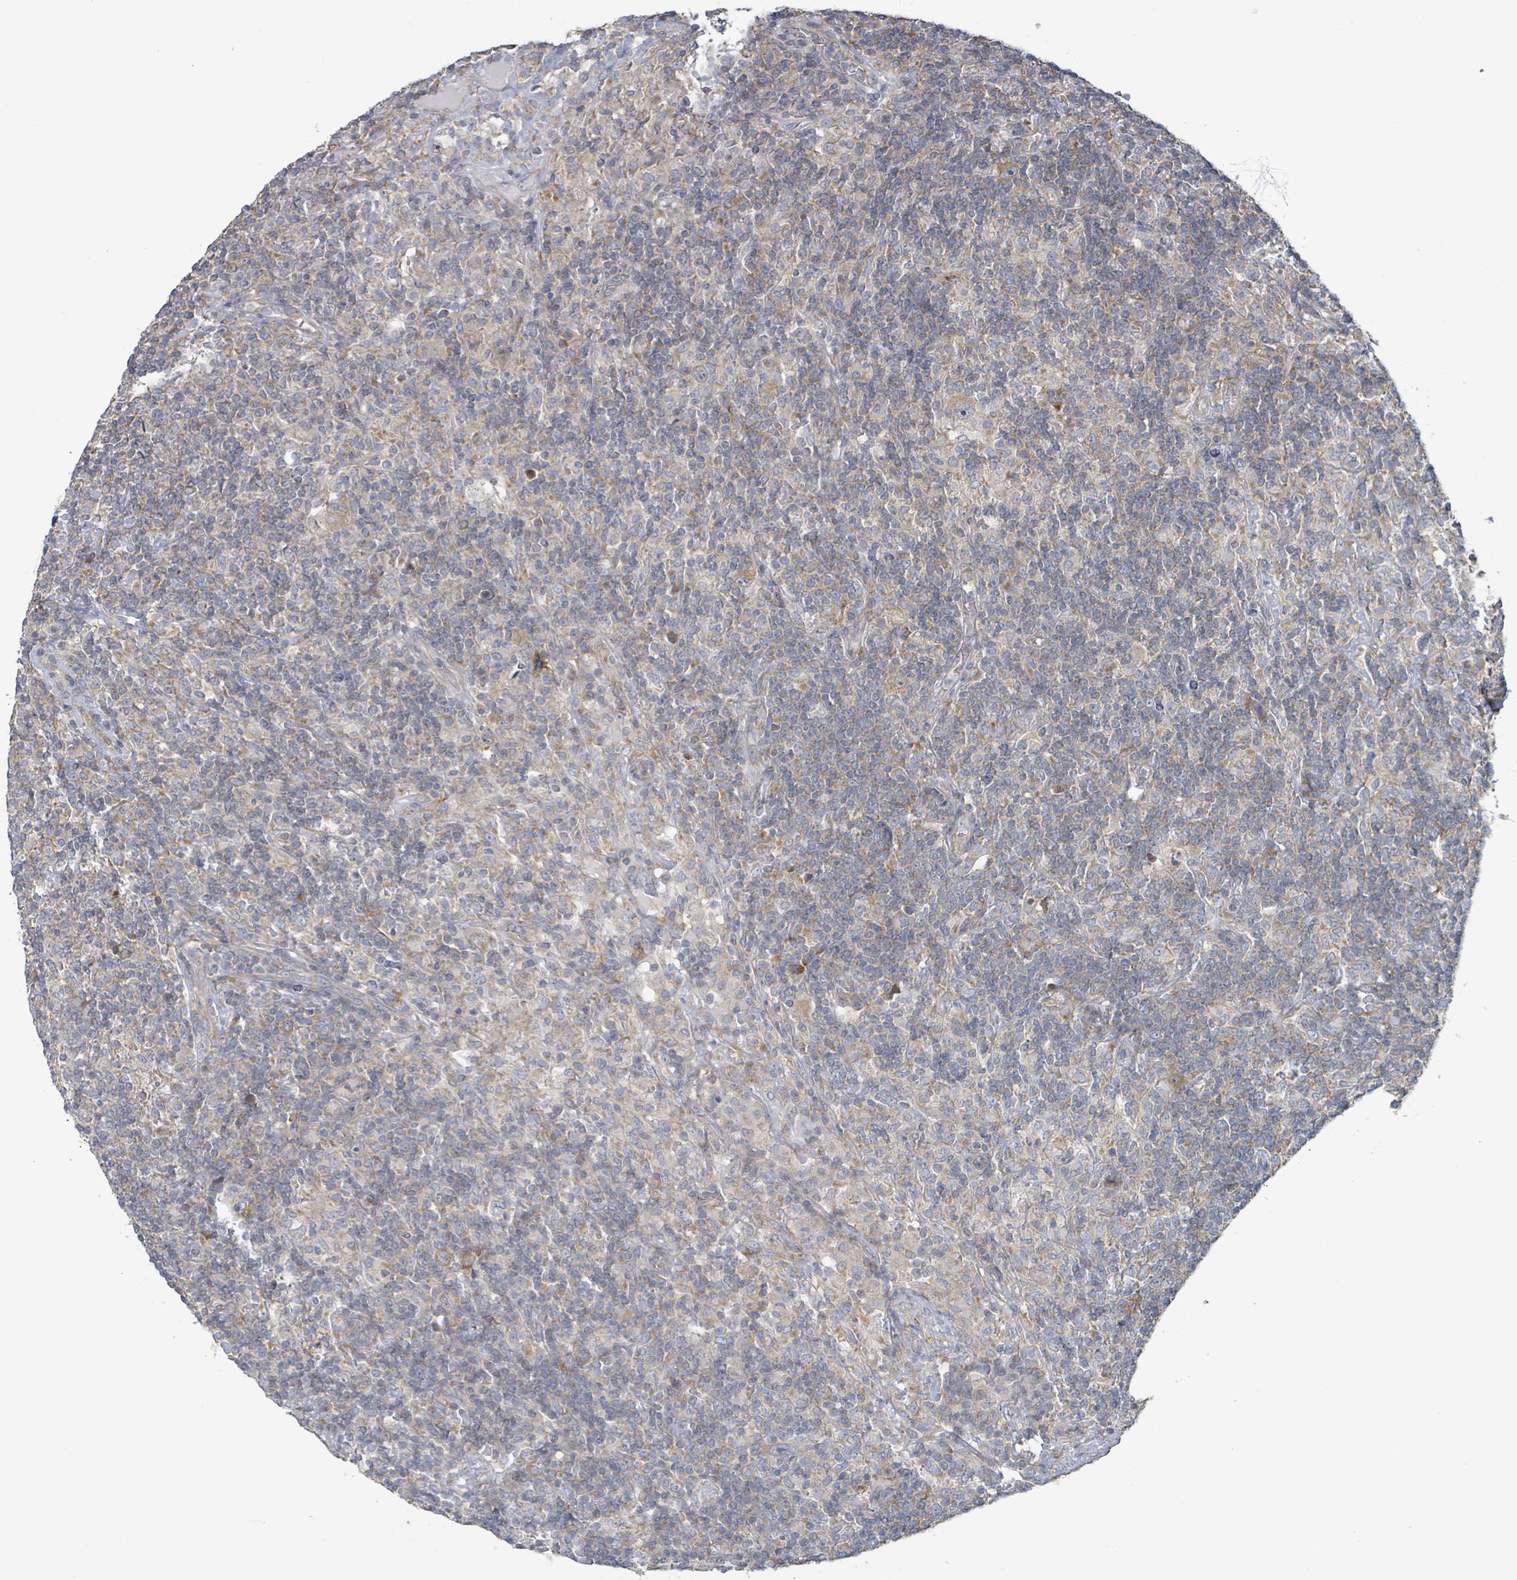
{"staining": {"intensity": "weak", "quantity": "25%-75%", "location": "cytoplasmic/membranous"}, "tissue": "lymphoma", "cell_type": "Tumor cells", "image_type": "cancer", "snomed": [{"axis": "morphology", "description": "Hodgkin's disease, NOS"}, {"axis": "topography", "description": "Lymph node"}], "caption": "Protein staining of lymphoma tissue exhibits weak cytoplasmic/membranous expression in about 25%-75% of tumor cells. The staining is performed using DAB (3,3'-diaminobenzidine) brown chromogen to label protein expression. The nuclei are counter-stained blue using hematoxylin.", "gene": "RPL32", "patient": {"sex": "male", "age": 70}}